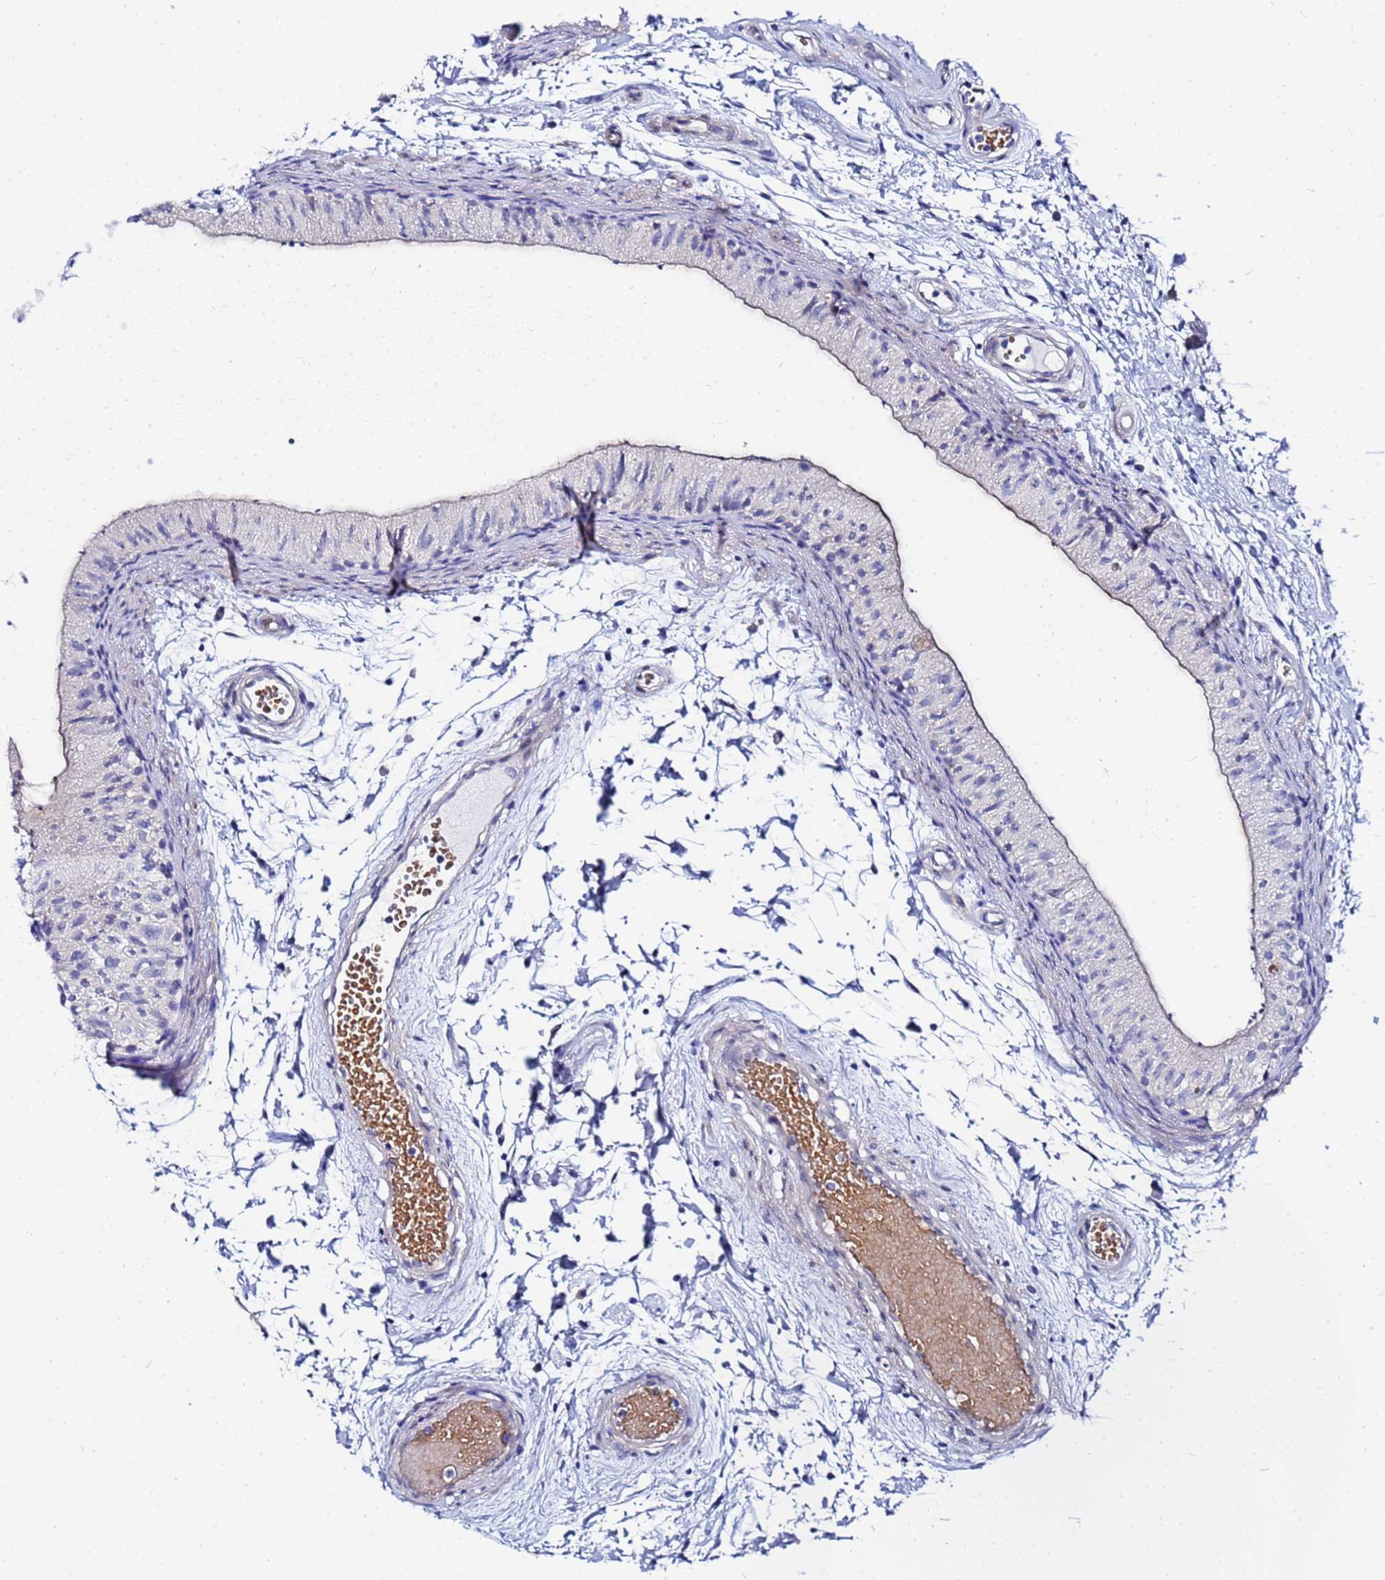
{"staining": {"intensity": "negative", "quantity": "none", "location": "none"}, "tissue": "epididymis", "cell_type": "Glandular cells", "image_type": "normal", "snomed": [{"axis": "morphology", "description": "Normal tissue, NOS"}, {"axis": "topography", "description": "Epididymis"}], "caption": "Human epididymis stained for a protein using IHC shows no staining in glandular cells.", "gene": "ZNF26", "patient": {"sex": "male", "age": 50}}